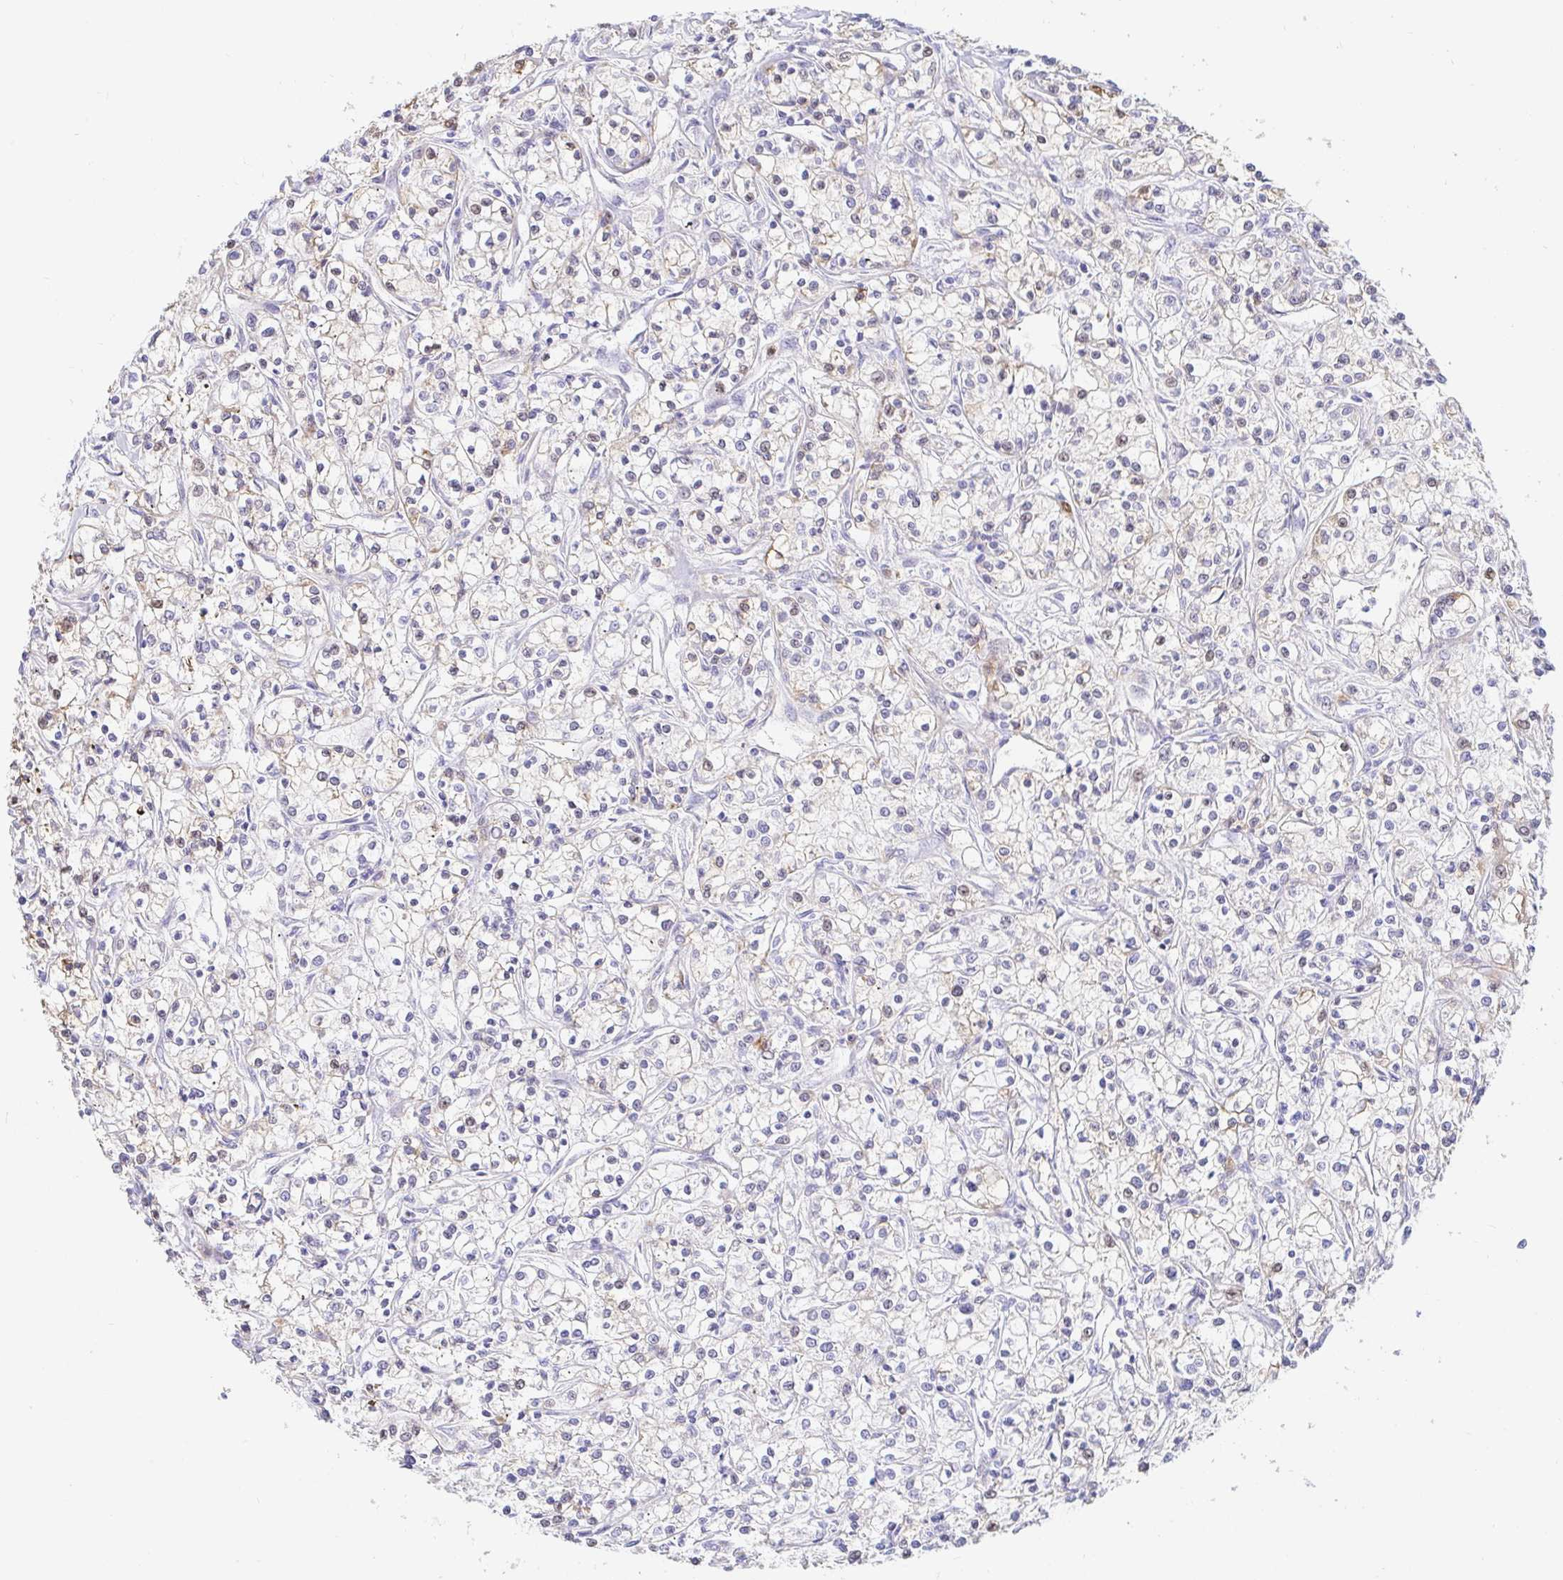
{"staining": {"intensity": "negative", "quantity": "none", "location": "none"}, "tissue": "renal cancer", "cell_type": "Tumor cells", "image_type": "cancer", "snomed": [{"axis": "morphology", "description": "Adenocarcinoma, NOS"}, {"axis": "topography", "description": "Kidney"}], "caption": "IHC of adenocarcinoma (renal) exhibits no staining in tumor cells. (DAB (3,3'-diaminobenzidine) immunohistochemistry (IHC) with hematoxylin counter stain).", "gene": "HINFP", "patient": {"sex": "female", "age": 59}}